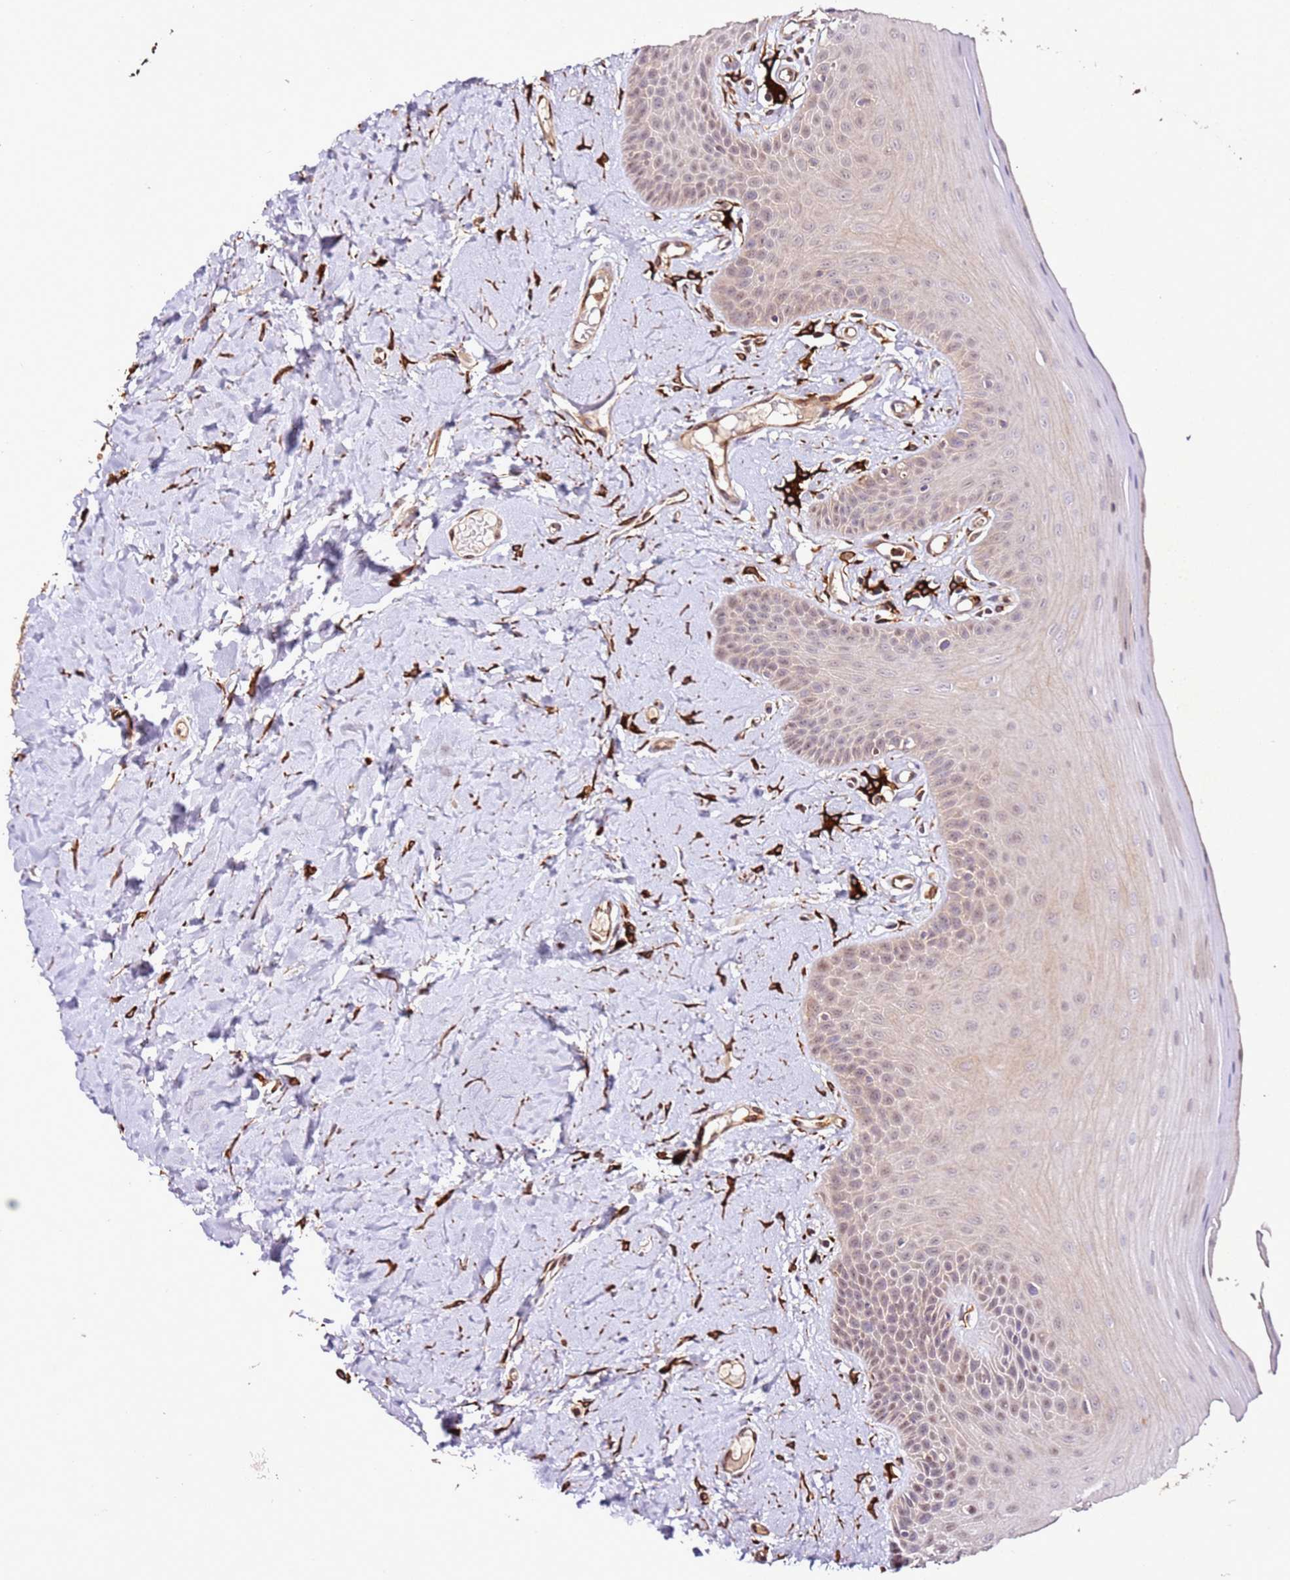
{"staining": {"intensity": "moderate", "quantity": "25%-75%", "location": "nuclear"}, "tissue": "oral mucosa", "cell_type": "Squamous epithelial cells", "image_type": "normal", "snomed": [{"axis": "morphology", "description": "Normal tissue, NOS"}, {"axis": "topography", "description": "Oral tissue"}], "caption": "Brown immunohistochemical staining in normal human oral mucosa displays moderate nuclear staining in about 25%-75% of squamous epithelial cells. The protein of interest is stained brown, and the nuclei are stained in blue (DAB (3,3'-diaminobenzidine) IHC with brightfield microscopy, high magnification).", "gene": "PTMA", "patient": {"sex": "male", "age": 74}}